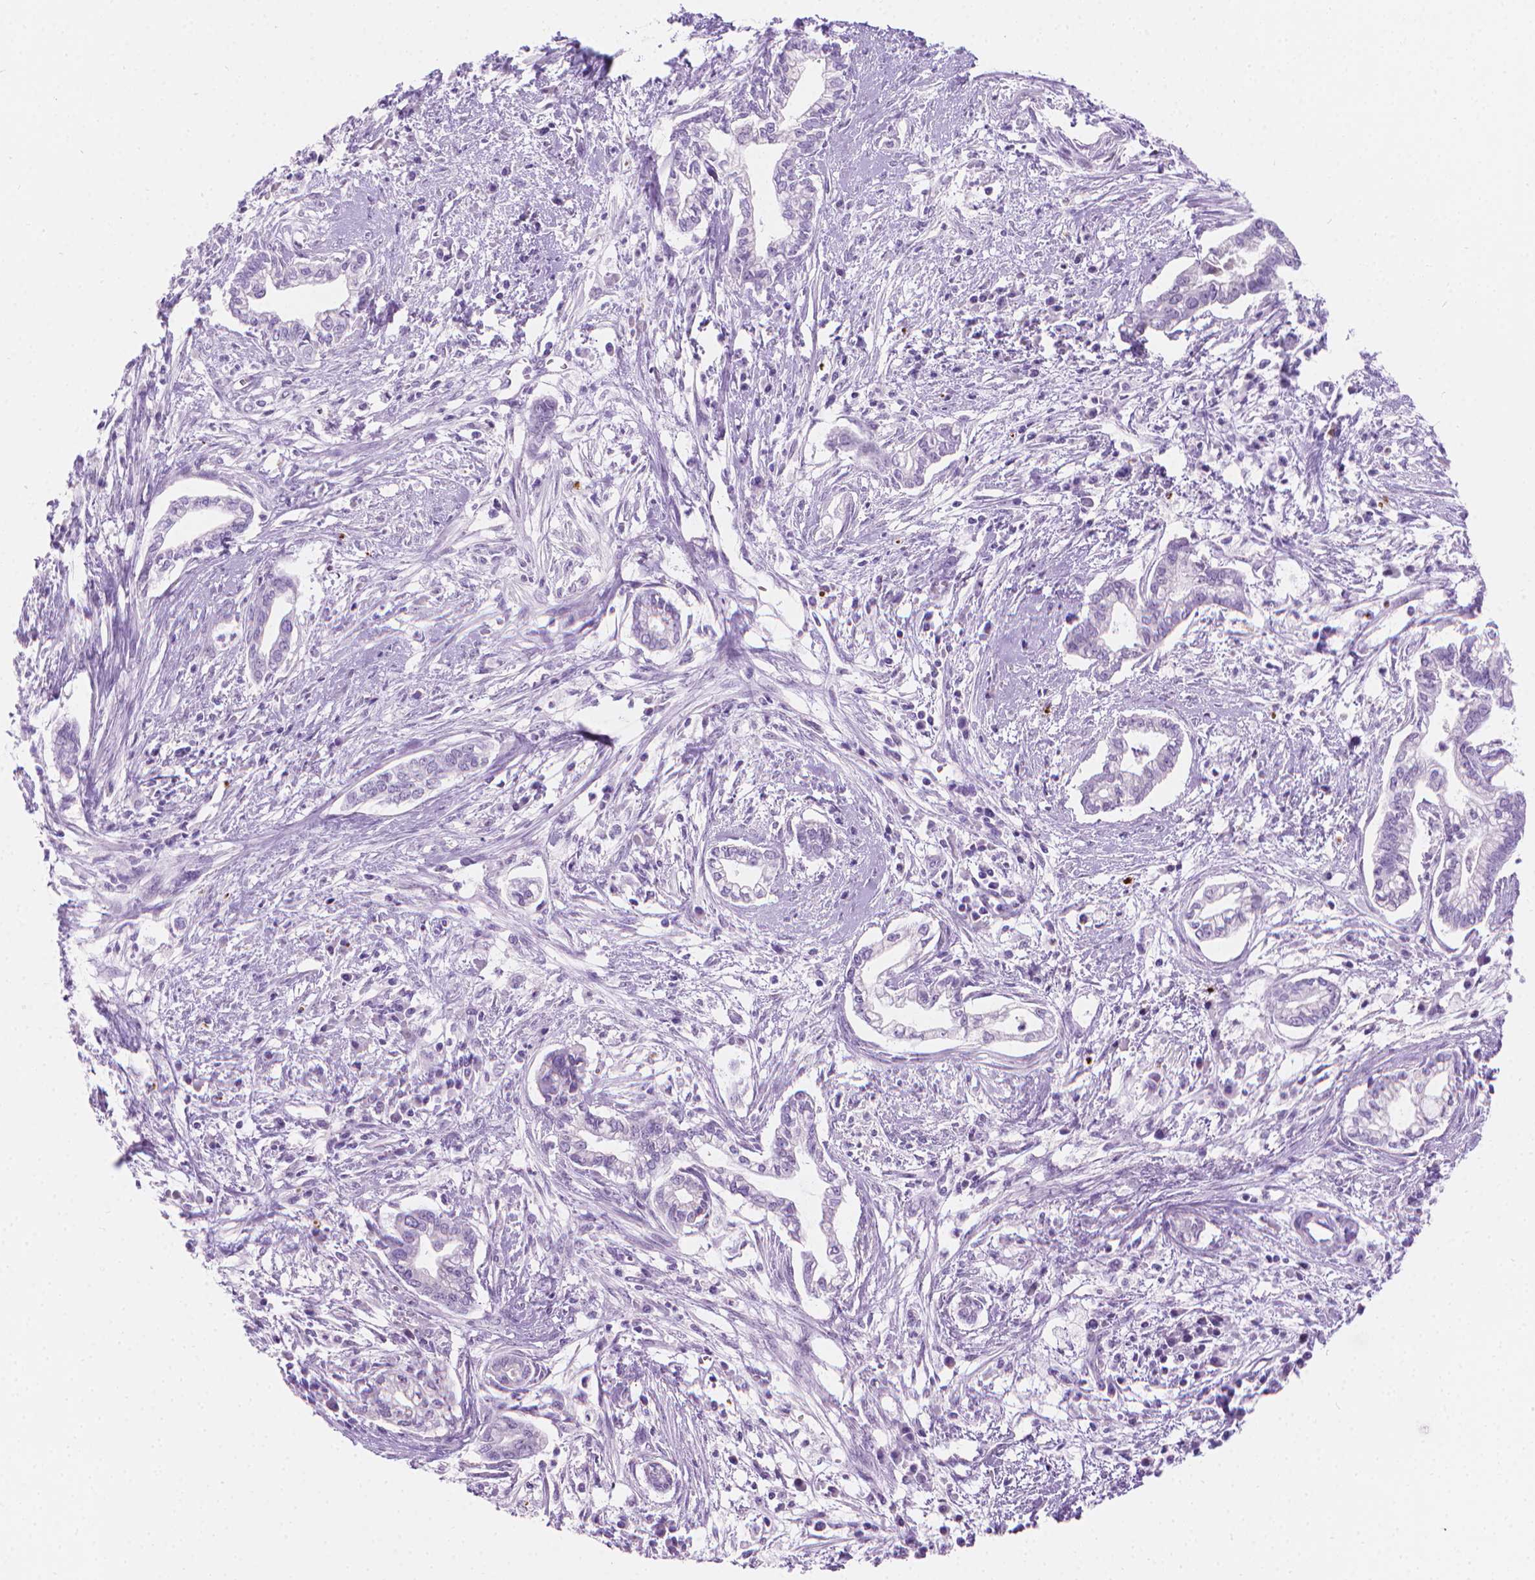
{"staining": {"intensity": "negative", "quantity": "none", "location": "none"}, "tissue": "cervical cancer", "cell_type": "Tumor cells", "image_type": "cancer", "snomed": [{"axis": "morphology", "description": "Adenocarcinoma, NOS"}, {"axis": "topography", "description": "Cervix"}], "caption": "High power microscopy micrograph of an immunohistochemistry histopathology image of cervical cancer, revealing no significant staining in tumor cells.", "gene": "CFAP52", "patient": {"sex": "female", "age": 62}}